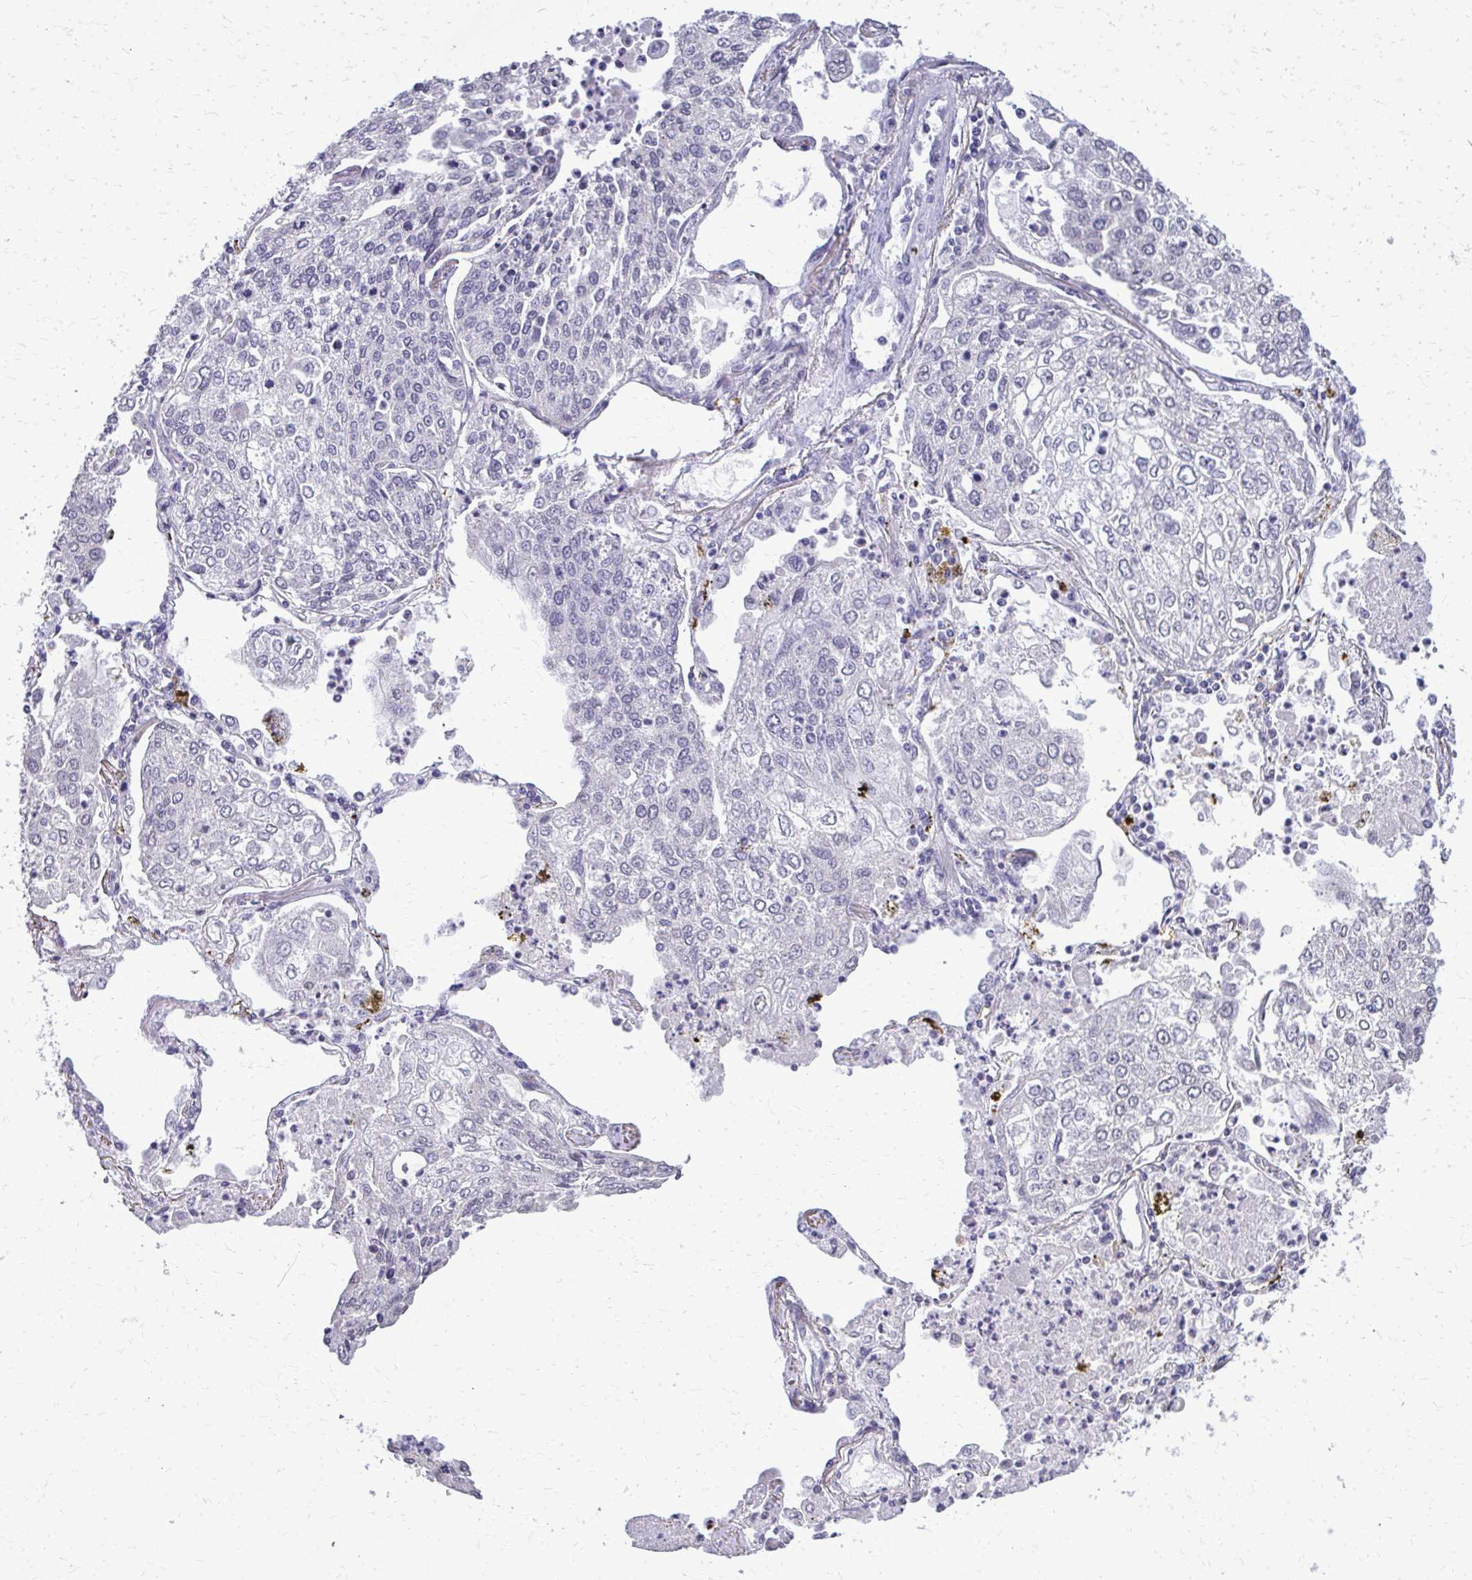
{"staining": {"intensity": "negative", "quantity": "none", "location": "none"}, "tissue": "lung cancer", "cell_type": "Tumor cells", "image_type": "cancer", "snomed": [{"axis": "morphology", "description": "Squamous cell carcinoma, NOS"}, {"axis": "topography", "description": "Lung"}], "caption": "High power microscopy photomicrograph of an immunohistochemistry image of squamous cell carcinoma (lung), revealing no significant expression in tumor cells. Brightfield microscopy of immunohistochemistry (IHC) stained with DAB (brown) and hematoxylin (blue), captured at high magnification.", "gene": "AKAP5", "patient": {"sex": "male", "age": 74}}